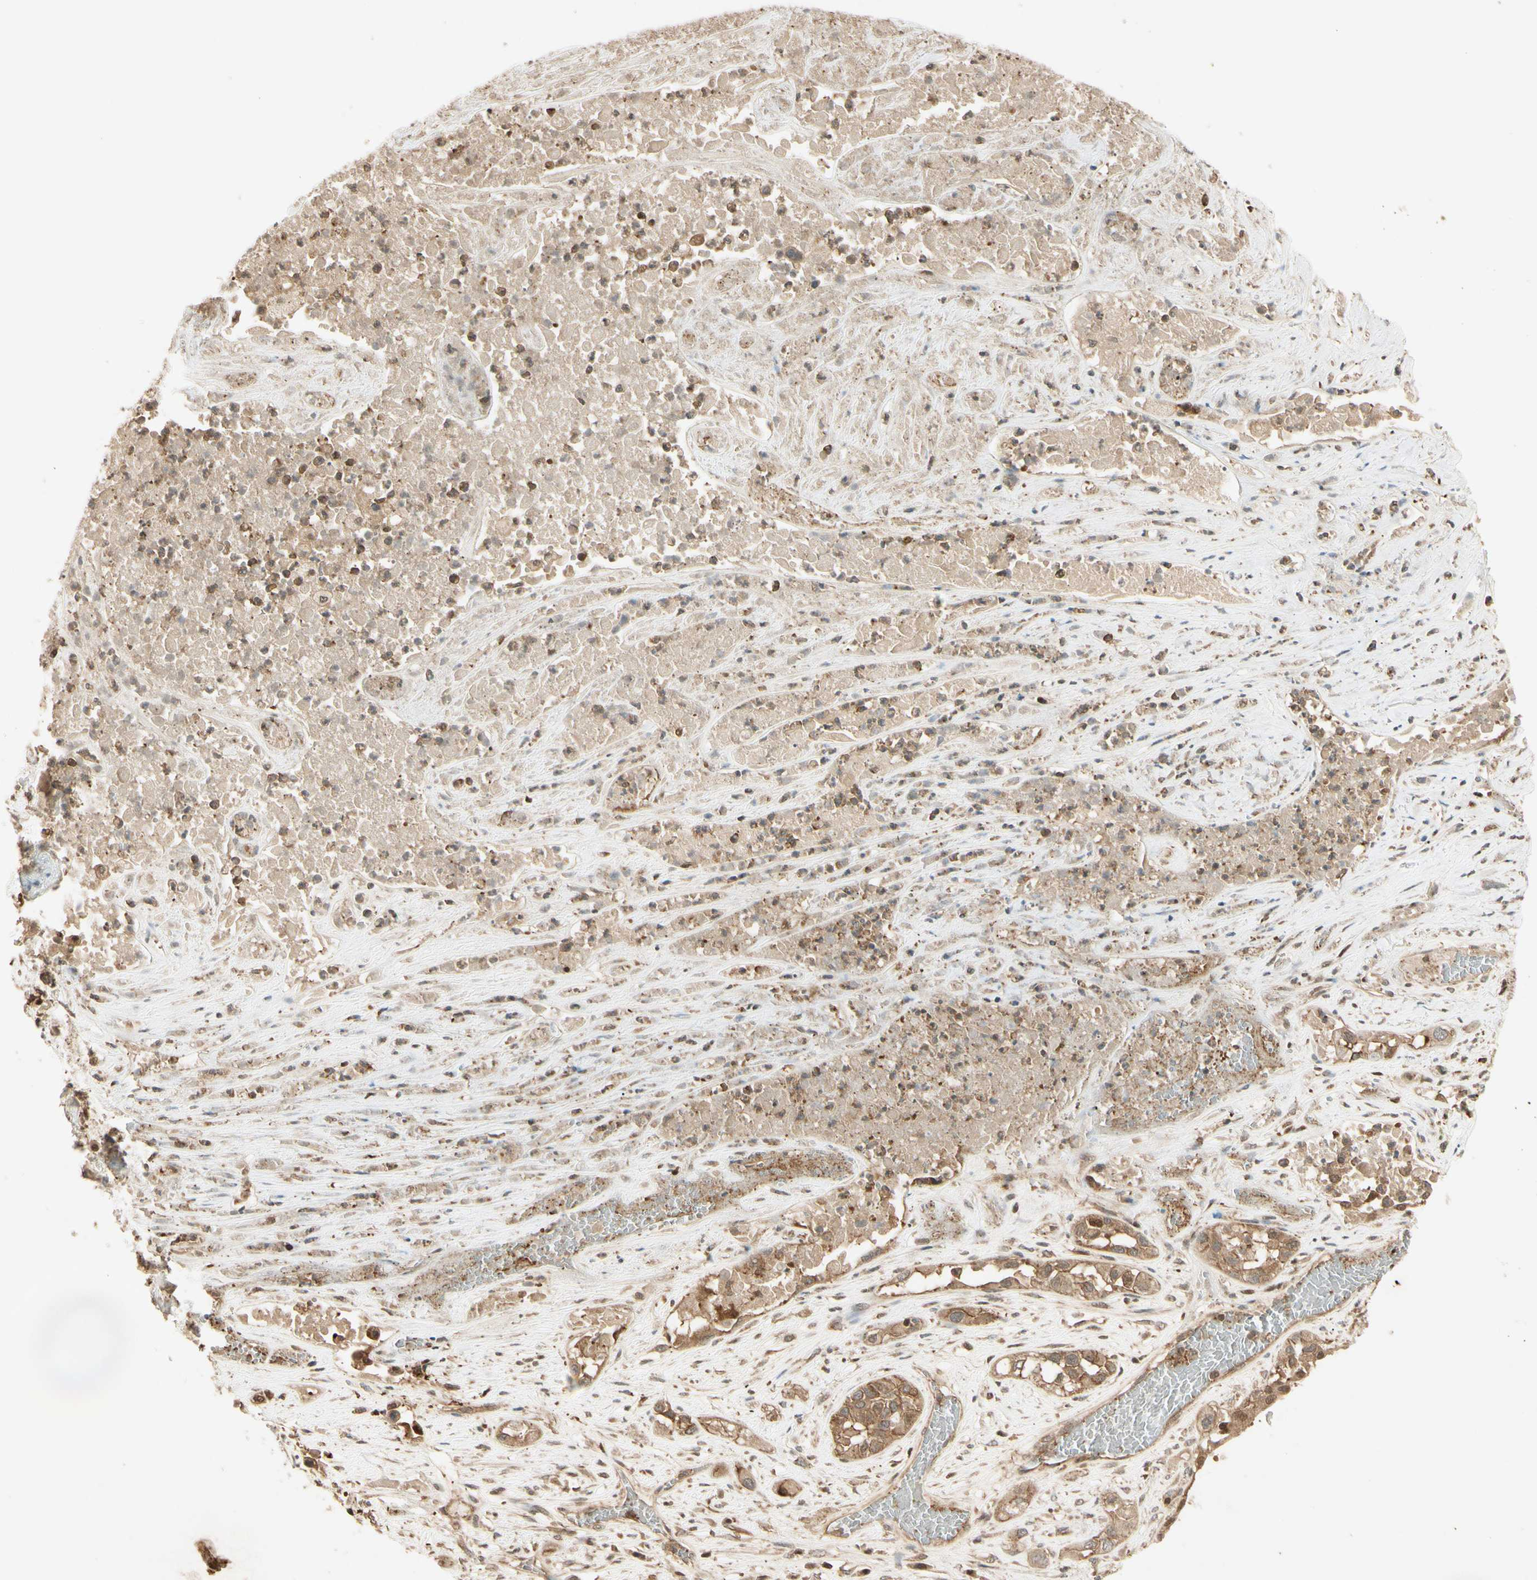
{"staining": {"intensity": "moderate", "quantity": ">75%", "location": "cytoplasmic/membranous"}, "tissue": "lung cancer", "cell_type": "Tumor cells", "image_type": "cancer", "snomed": [{"axis": "morphology", "description": "Squamous cell carcinoma, NOS"}, {"axis": "topography", "description": "Lung"}], "caption": "Protein analysis of lung cancer tissue shows moderate cytoplasmic/membranous positivity in approximately >75% of tumor cells. Nuclei are stained in blue.", "gene": "EPHA8", "patient": {"sex": "male", "age": 71}}